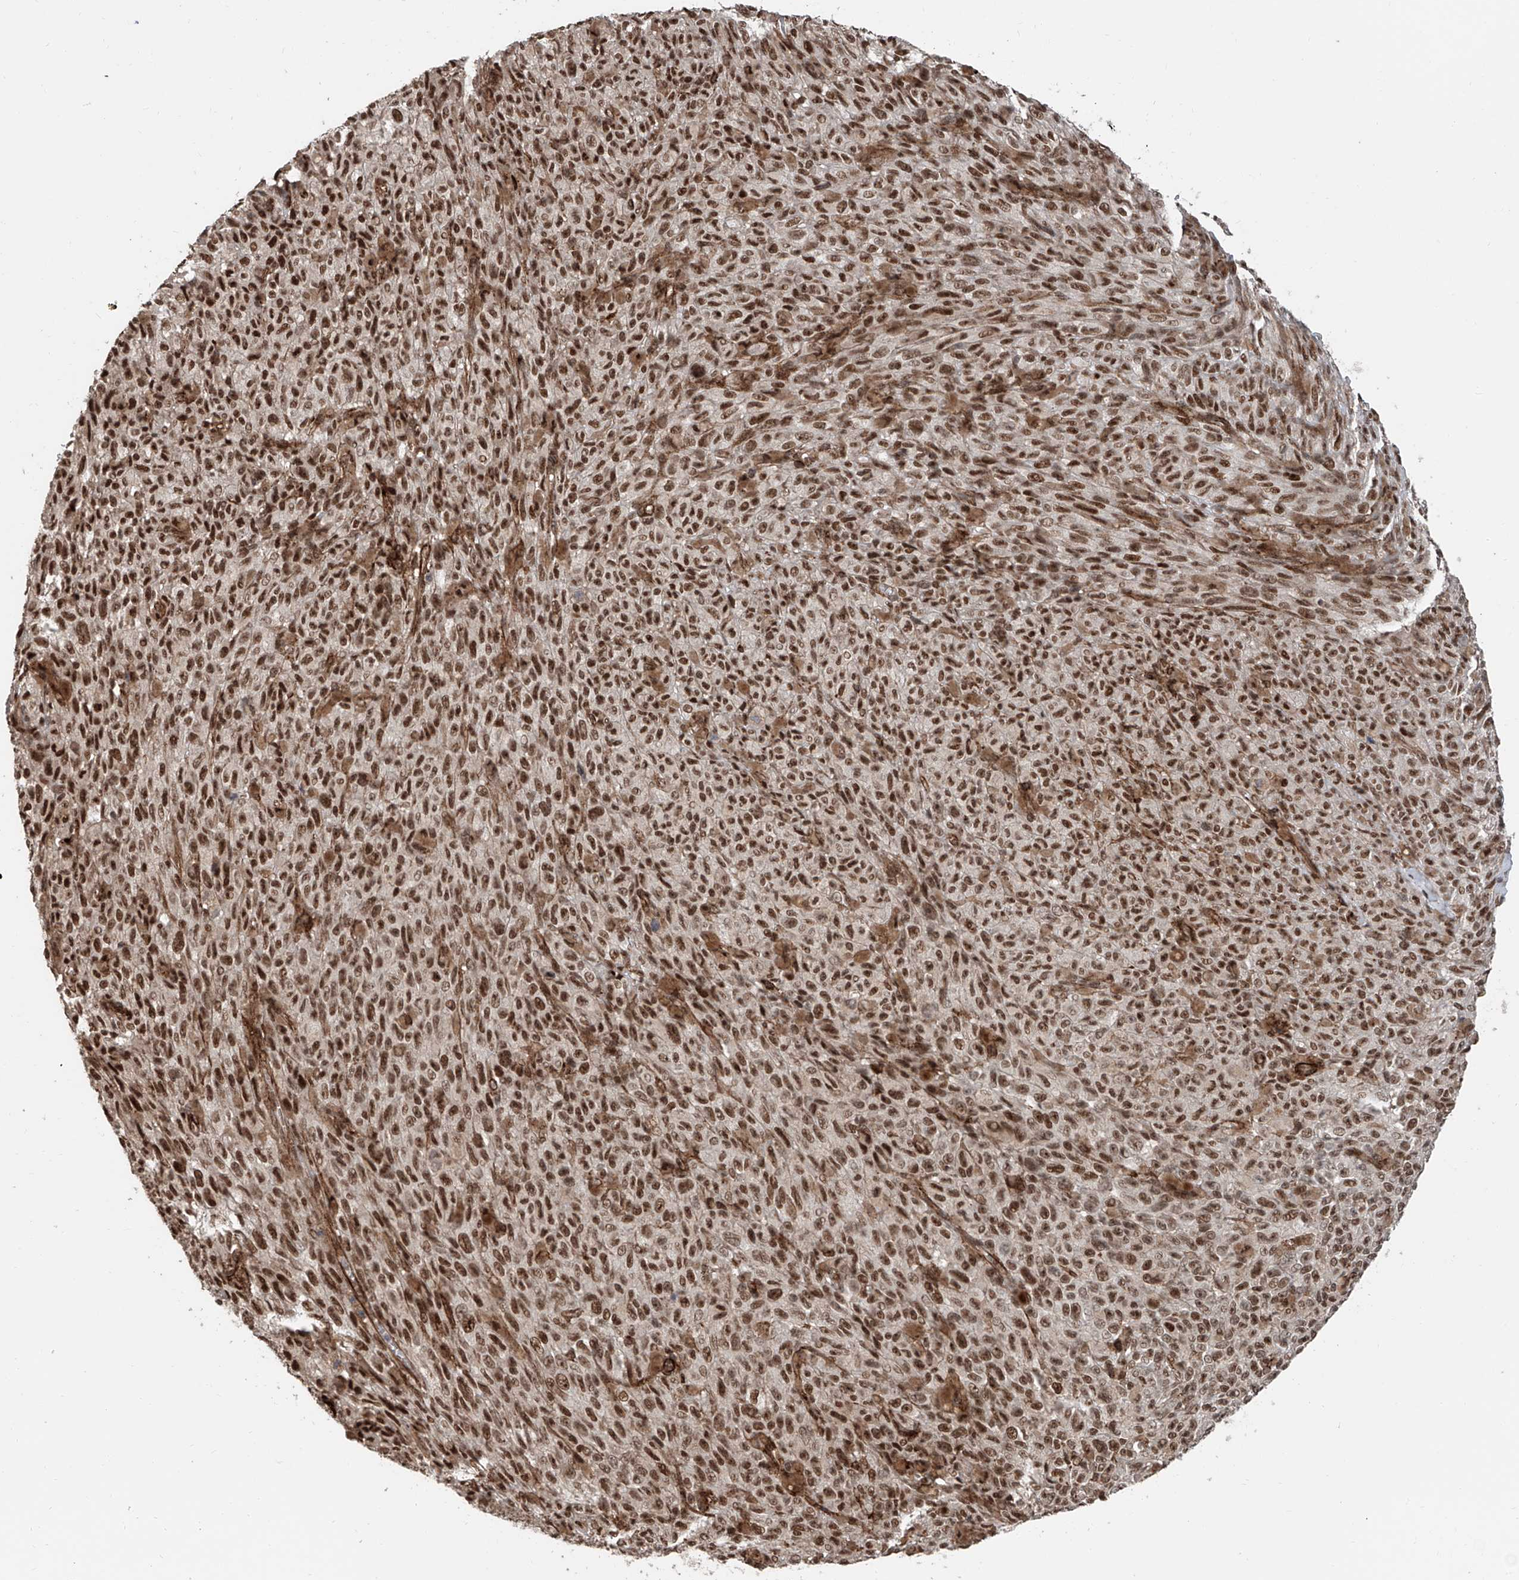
{"staining": {"intensity": "moderate", "quantity": ">75%", "location": "nuclear"}, "tissue": "melanoma", "cell_type": "Tumor cells", "image_type": "cancer", "snomed": [{"axis": "morphology", "description": "Malignant melanoma, NOS"}, {"axis": "topography", "description": "Skin"}], "caption": "IHC (DAB) staining of melanoma reveals moderate nuclear protein expression in about >75% of tumor cells.", "gene": "SDE2", "patient": {"sex": "female", "age": 82}}